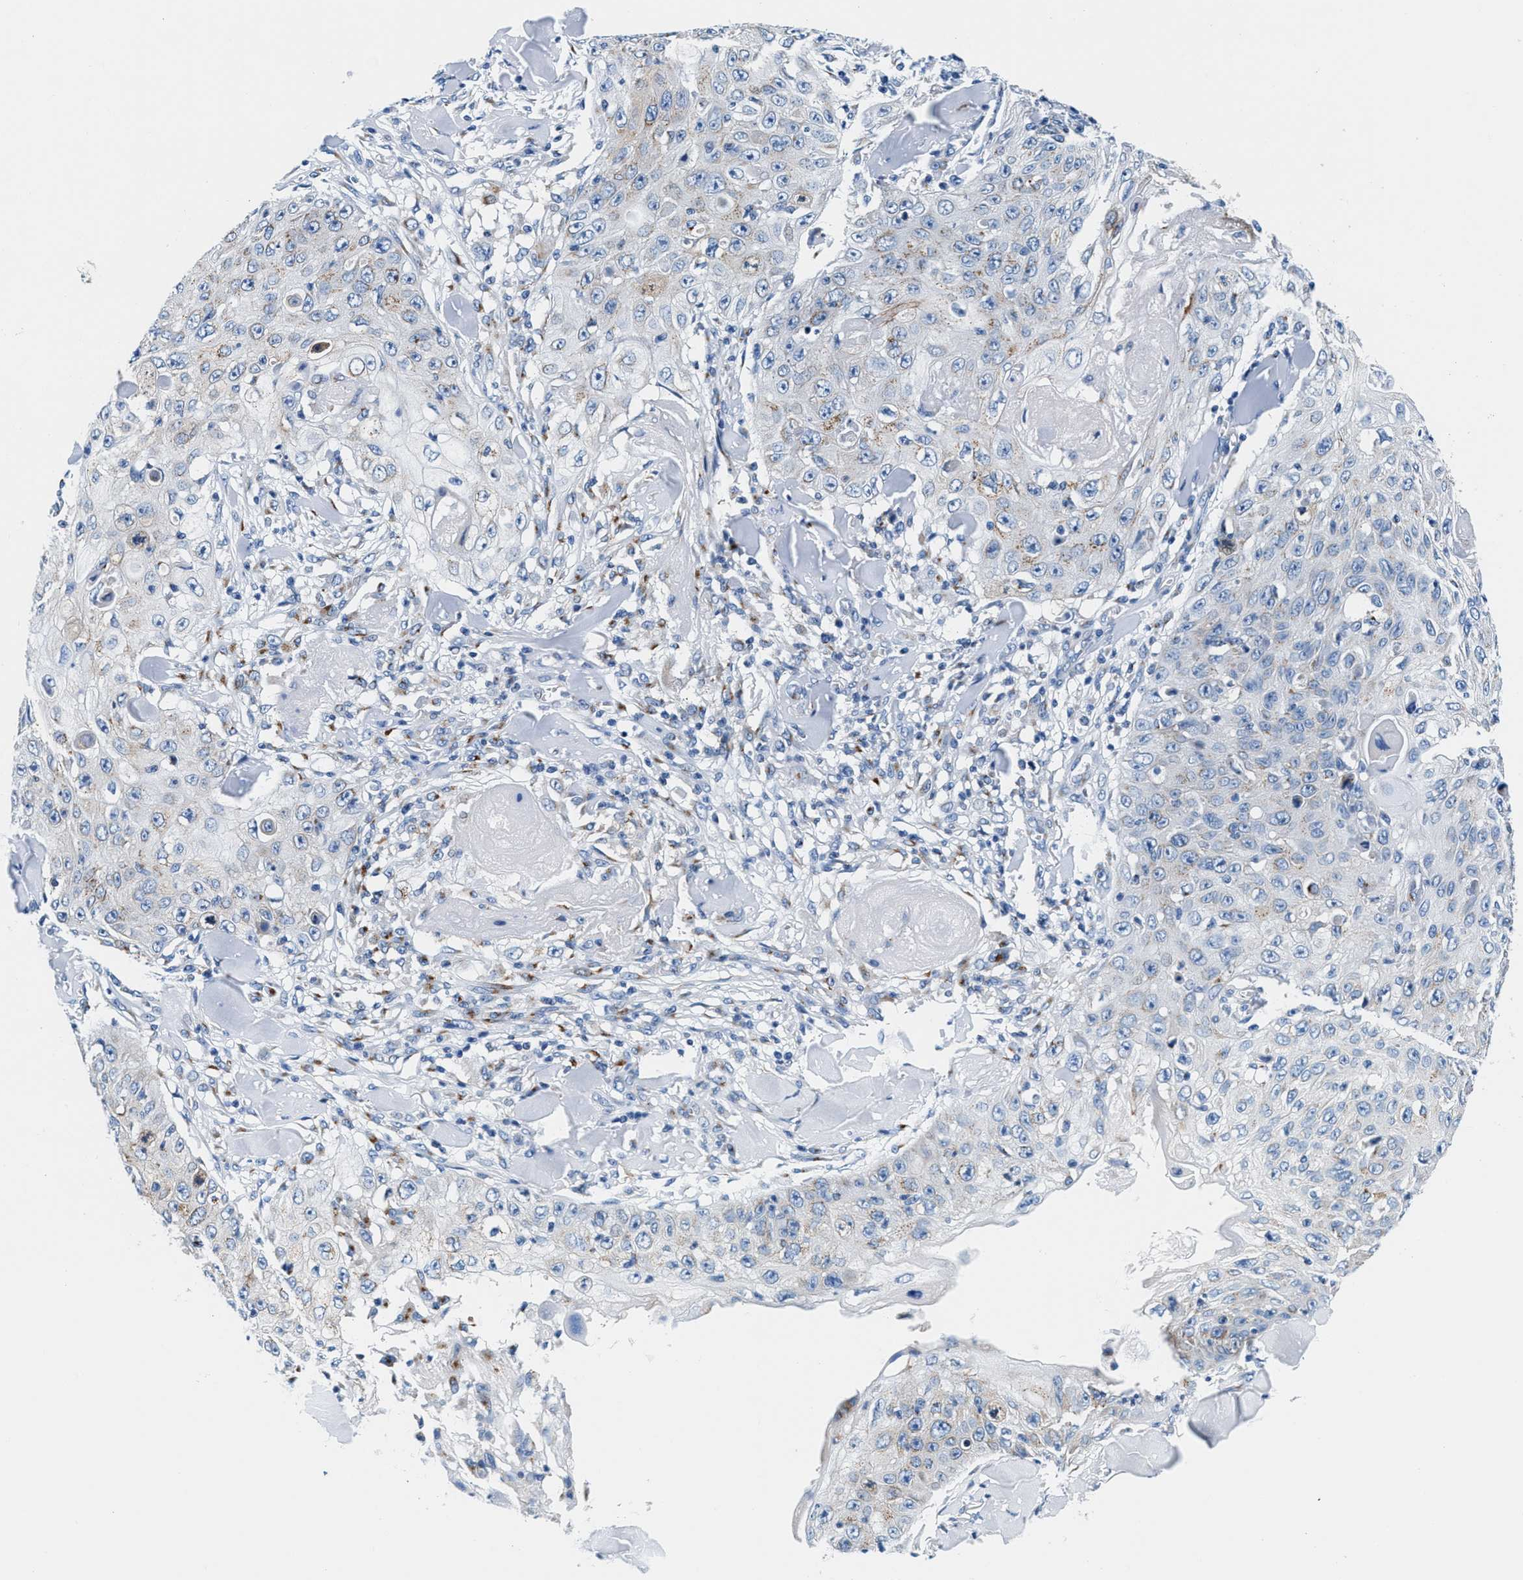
{"staining": {"intensity": "negative", "quantity": "none", "location": "none"}, "tissue": "skin cancer", "cell_type": "Tumor cells", "image_type": "cancer", "snomed": [{"axis": "morphology", "description": "Squamous cell carcinoma, NOS"}, {"axis": "topography", "description": "Skin"}], "caption": "High power microscopy micrograph of an IHC histopathology image of skin cancer, revealing no significant staining in tumor cells.", "gene": "VPS53", "patient": {"sex": "male", "age": 86}}